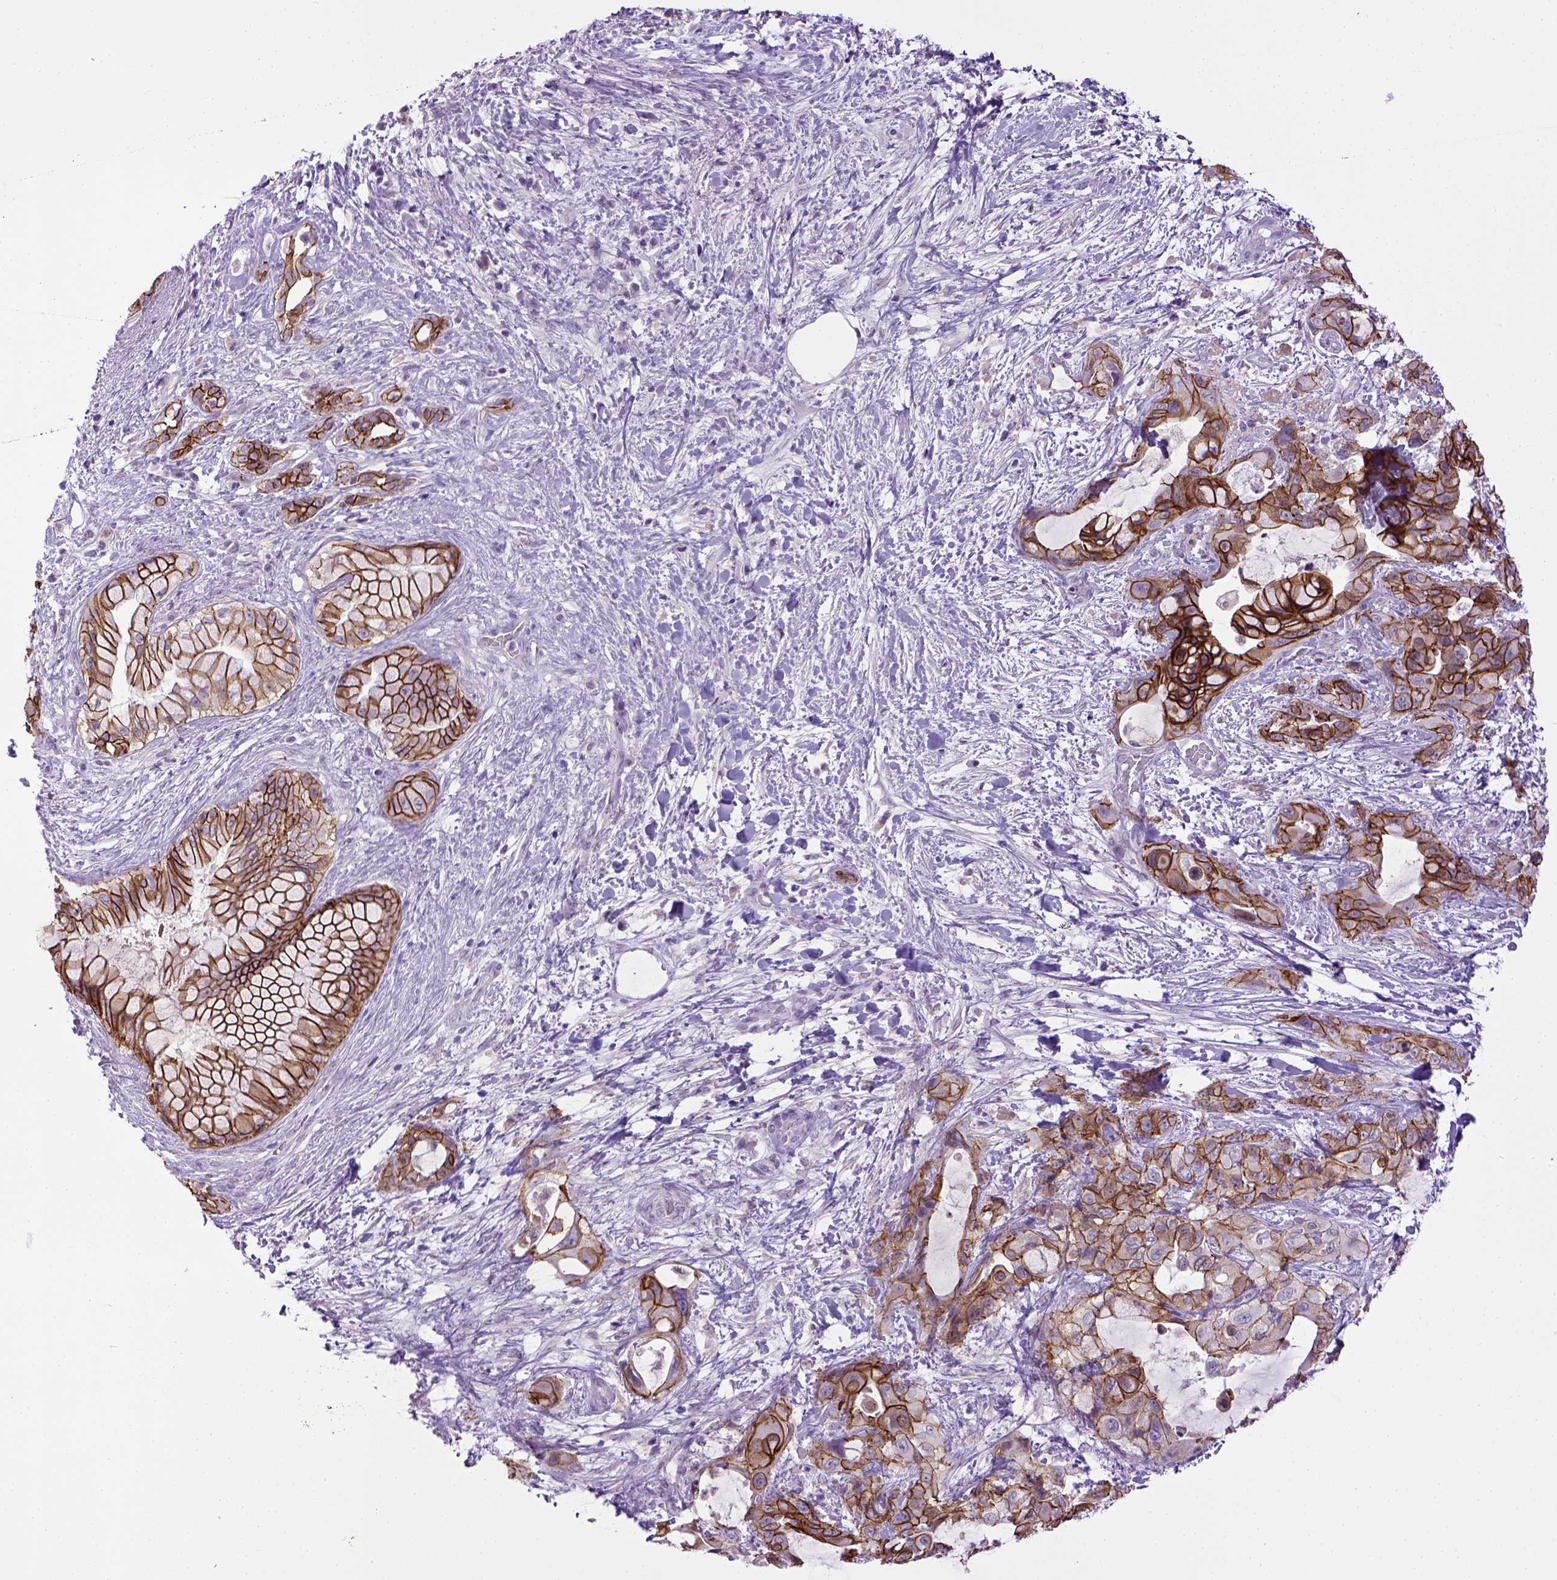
{"staining": {"intensity": "strong", "quantity": "25%-75%", "location": "cytoplasmic/membranous"}, "tissue": "pancreatic cancer", "cell_type": "Tumor cells", "image_type": "cancer", "snomed": [{"axis": "morphology", "description": "Adenocarcinoma, NOS"}, {"axis": "topography", "description": "Pancreas"}], "caption": "Protein analysis of pancreatic adenocarcinoma tissue reveals strong cytoplasmic/membranous staining in approximately 25%-75% of tumor cells. The protein of interest is stained brown, and the nuclei are stained in blue (DAB IHC with brightfield microscopy, high magnification).", "gene": "CDH1", "patient": {"sex": "male", "age": 71}}